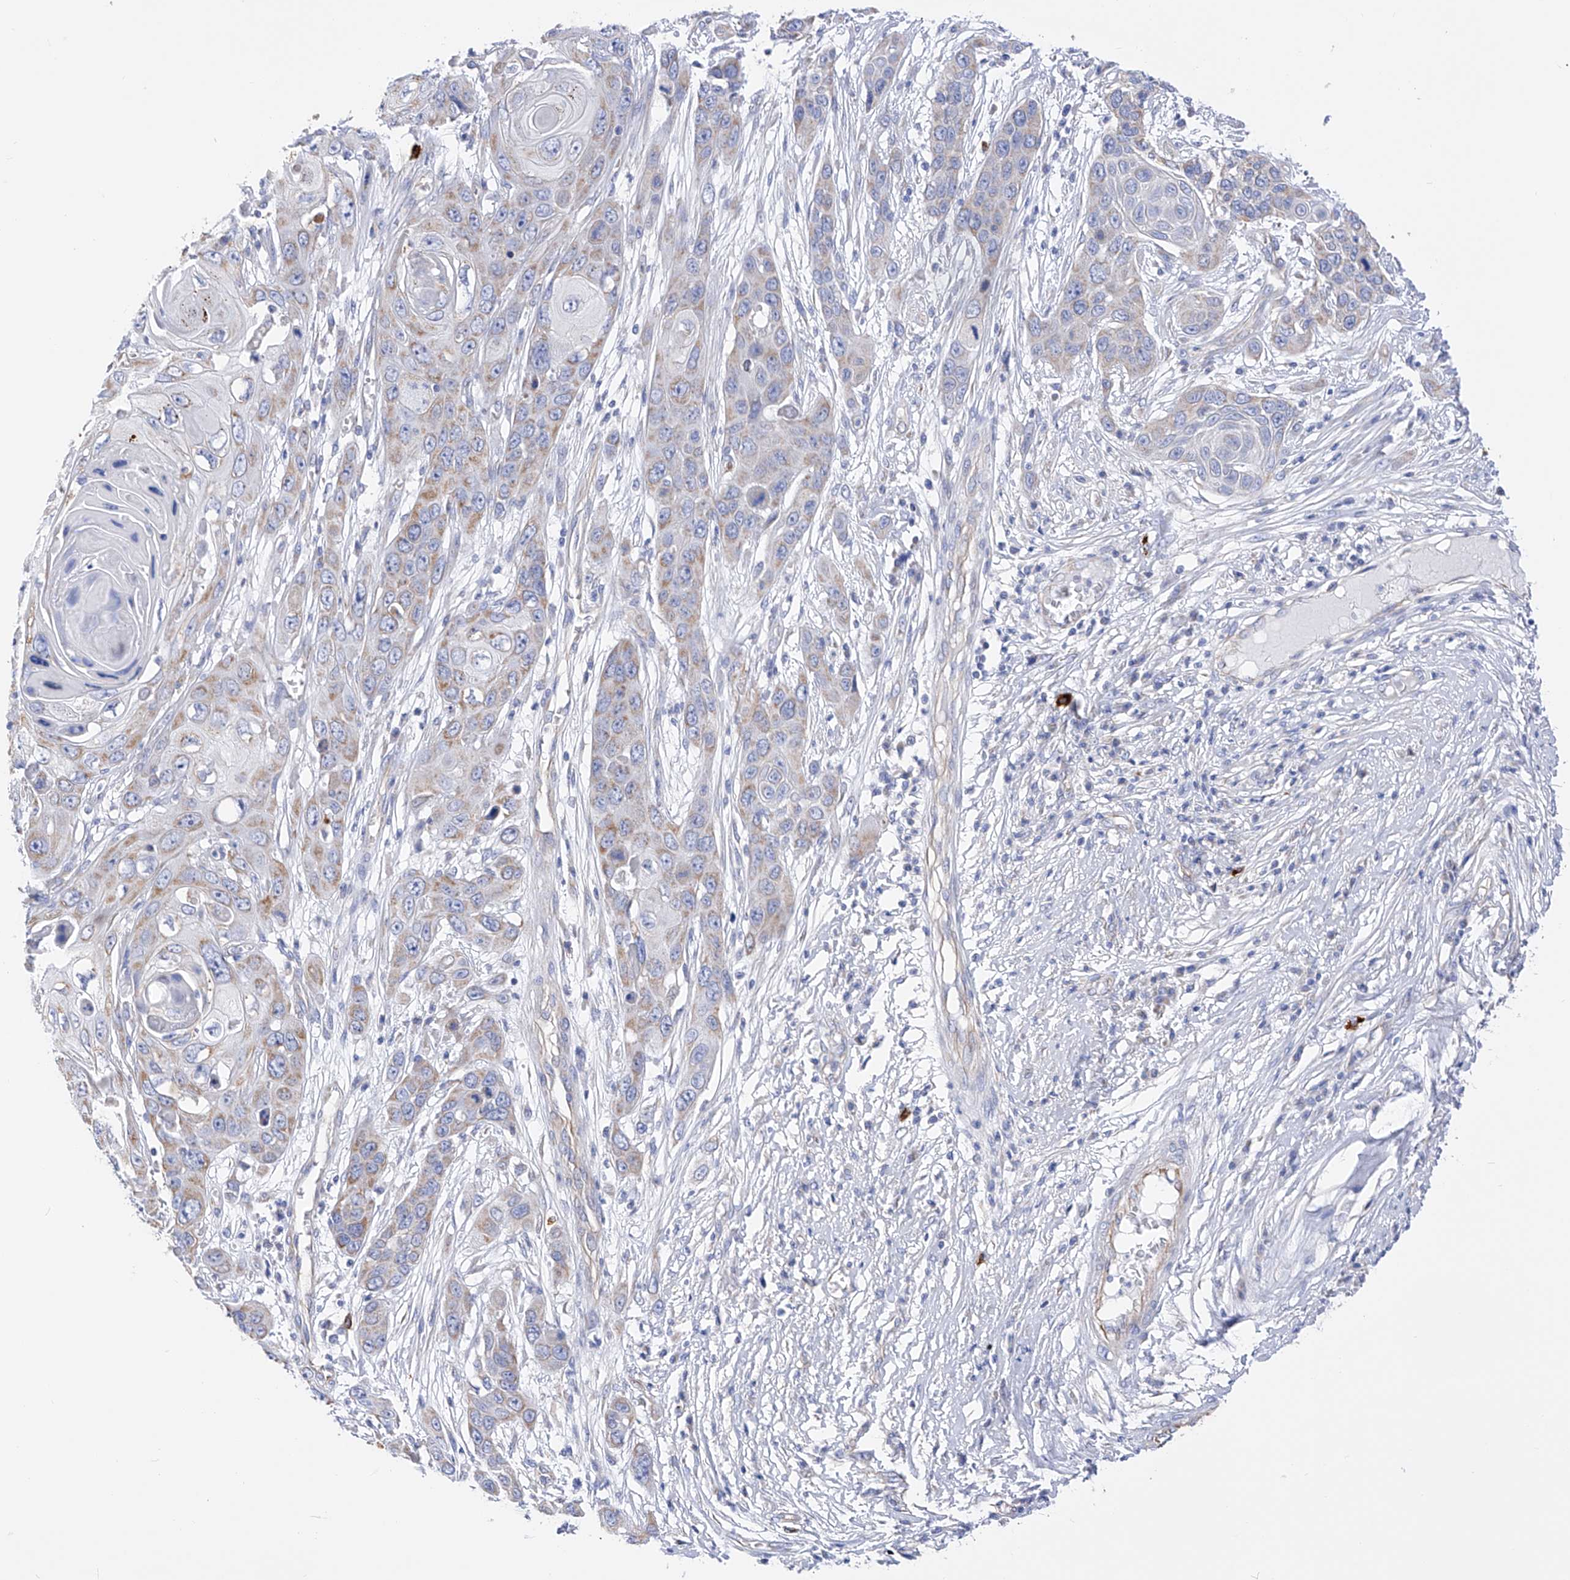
{"staining": {"intensity": "weak", "quantity": "25%-75%", "location": "cytoplasmic/membranous"}, "tissue": "skin cancer", "cell_type": "Tumor cells", "image_type": "cancer", "snomed": [{"axis": "morphology", "description": "Squamous cell carcinoma, NOS"}, {"axis": "topography", "description": "Skin"}], "caption": "IHC image of neoplastic tissue: skin squamous cell carcinoma stained using IHC displays low levels of weak protein expression localized specifically in the cytoplasmic/membranous of tumor cells, appearing as a cytoplasmic/membranous brown color.", "gene": "FLG", "patient": {"sex": "male", "age": 55}}